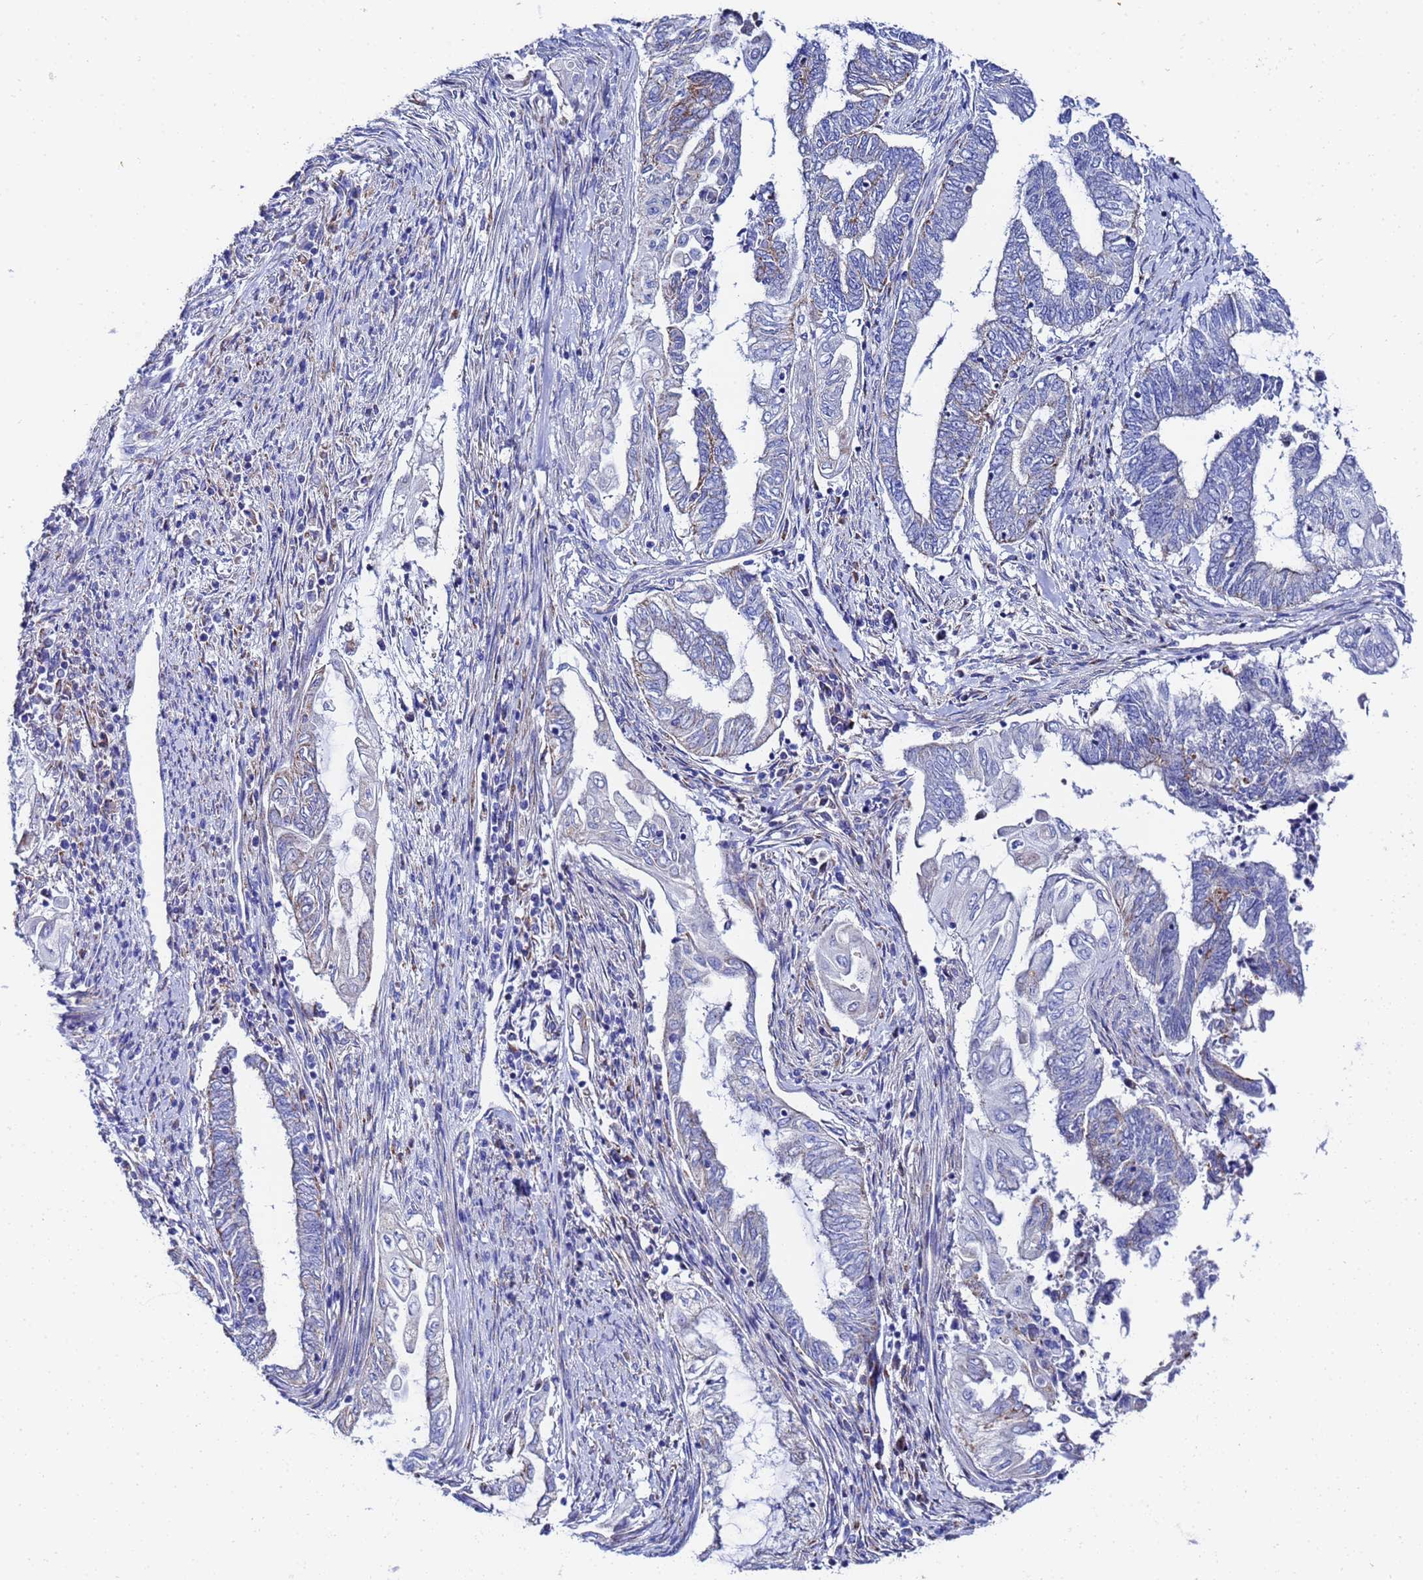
{"staining": {"intensity": "moderate", "quantity": "<25%", "location": "cytoplasmic/membranous"}, "tissue": "endometrial cancer", "cell_type": "Tumor cells", "image_type": "cancer", "snomed": [{"axis": "morphology", "description": "Adenocarcinoma, NOS"}, {"axis": "topography", "description": "Uterus"}, {"axis": "topography", "description": "Endometrium"}], "caption": "DAB immunohistochemical staining of human endometrial cancer reveals moderate cytoplasmic/membranous protein positivity in approximately <25% of tumor cells.", "gene": "ZNF26", "patient": {"sex": "female", "age": 70}}